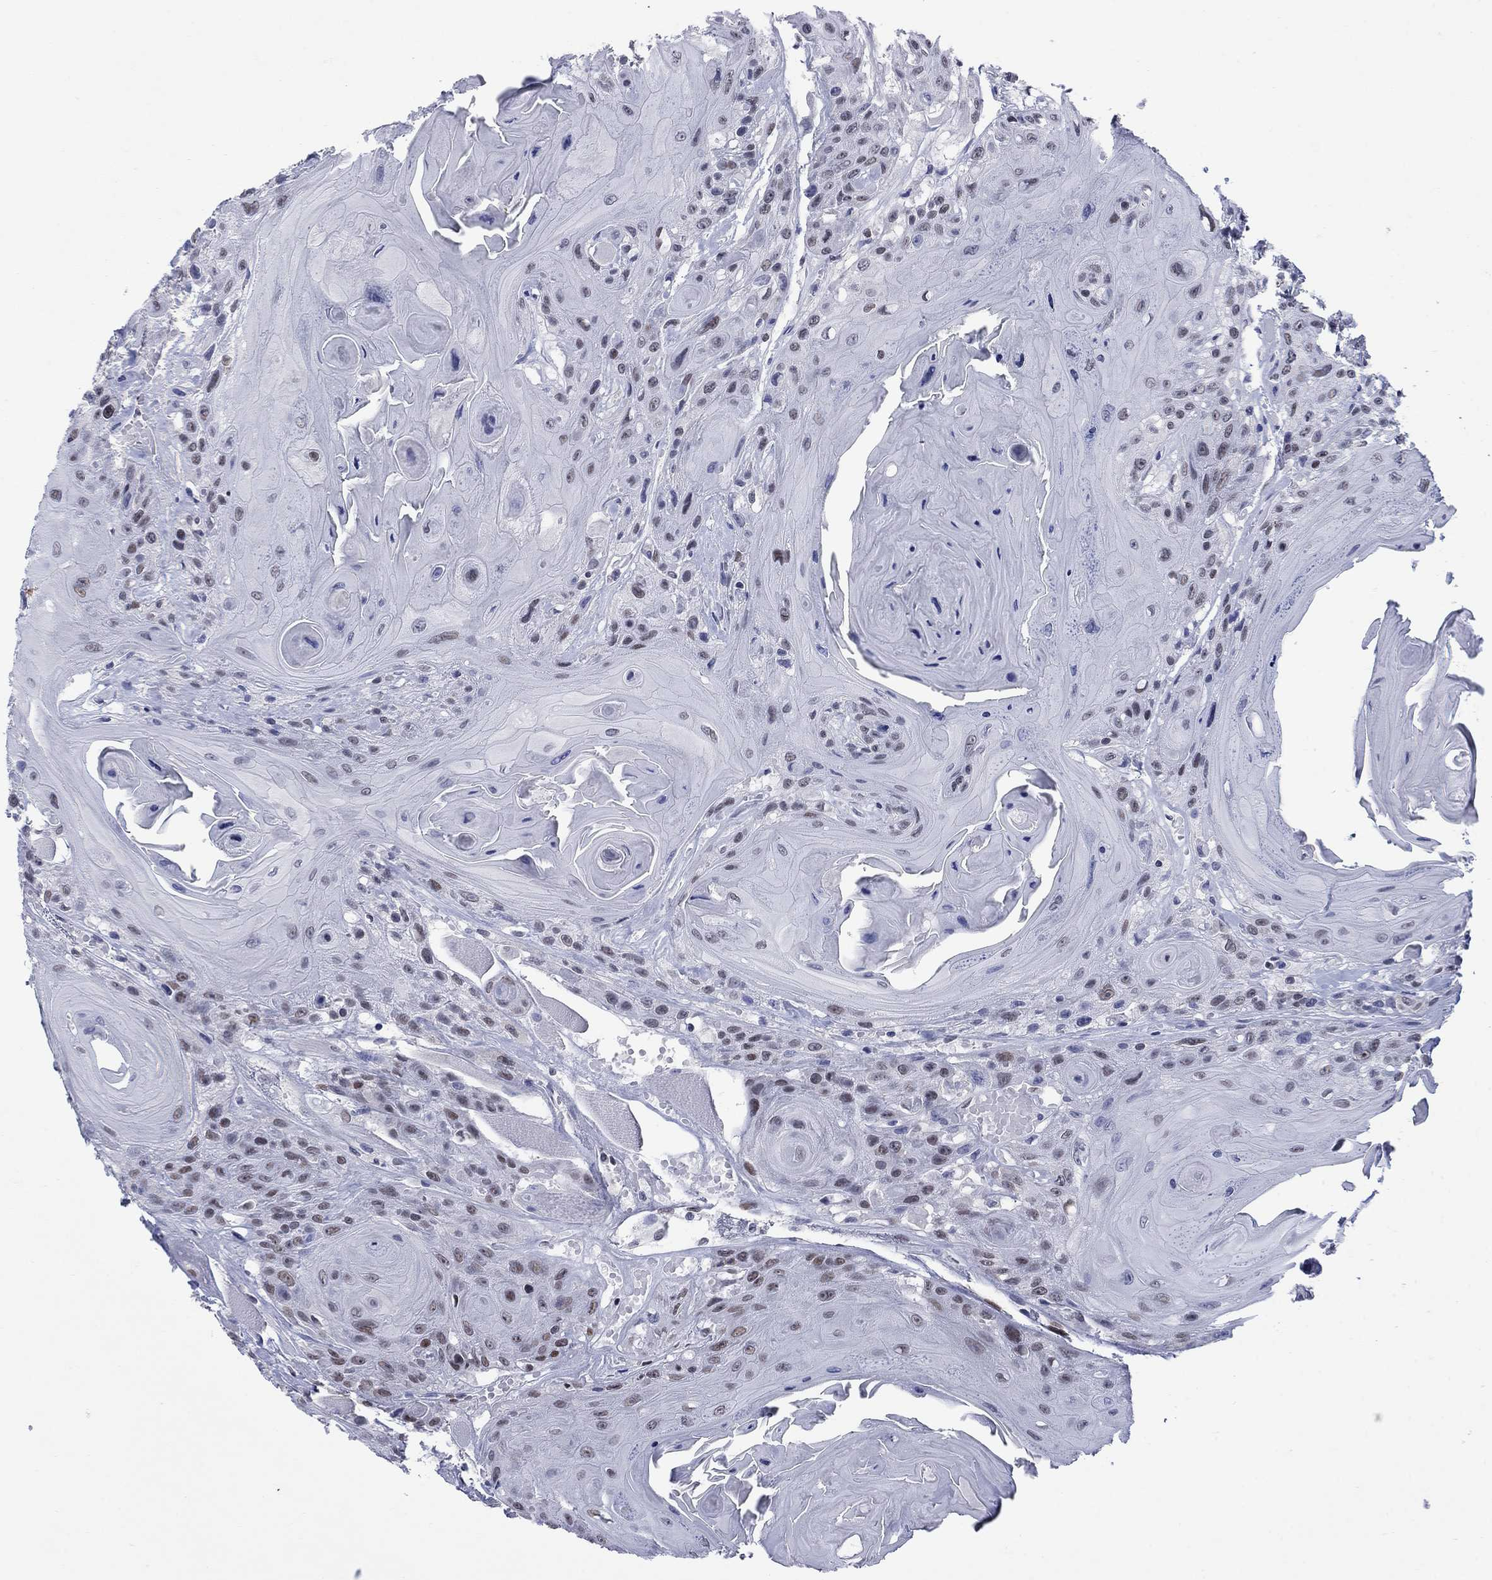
{"staining": {"intensity": "negative", "quantity": "none", "location": "none"}, "tissue": "head and neck cancer", "cell_type": "Tumor cells", "image_type": "cancer", "snomed": [{"axis": "morphology", "description": "Squamous cell carcinoma, NOS"}, {"axis": "topography", "description": "Head-Neck"}], "caption": "Tumor cells are negative for protein expression in human head and neck squamous cell carcinoma.", "gene": "NPAS3", "patient": {"sex": "female", "age": 59}}